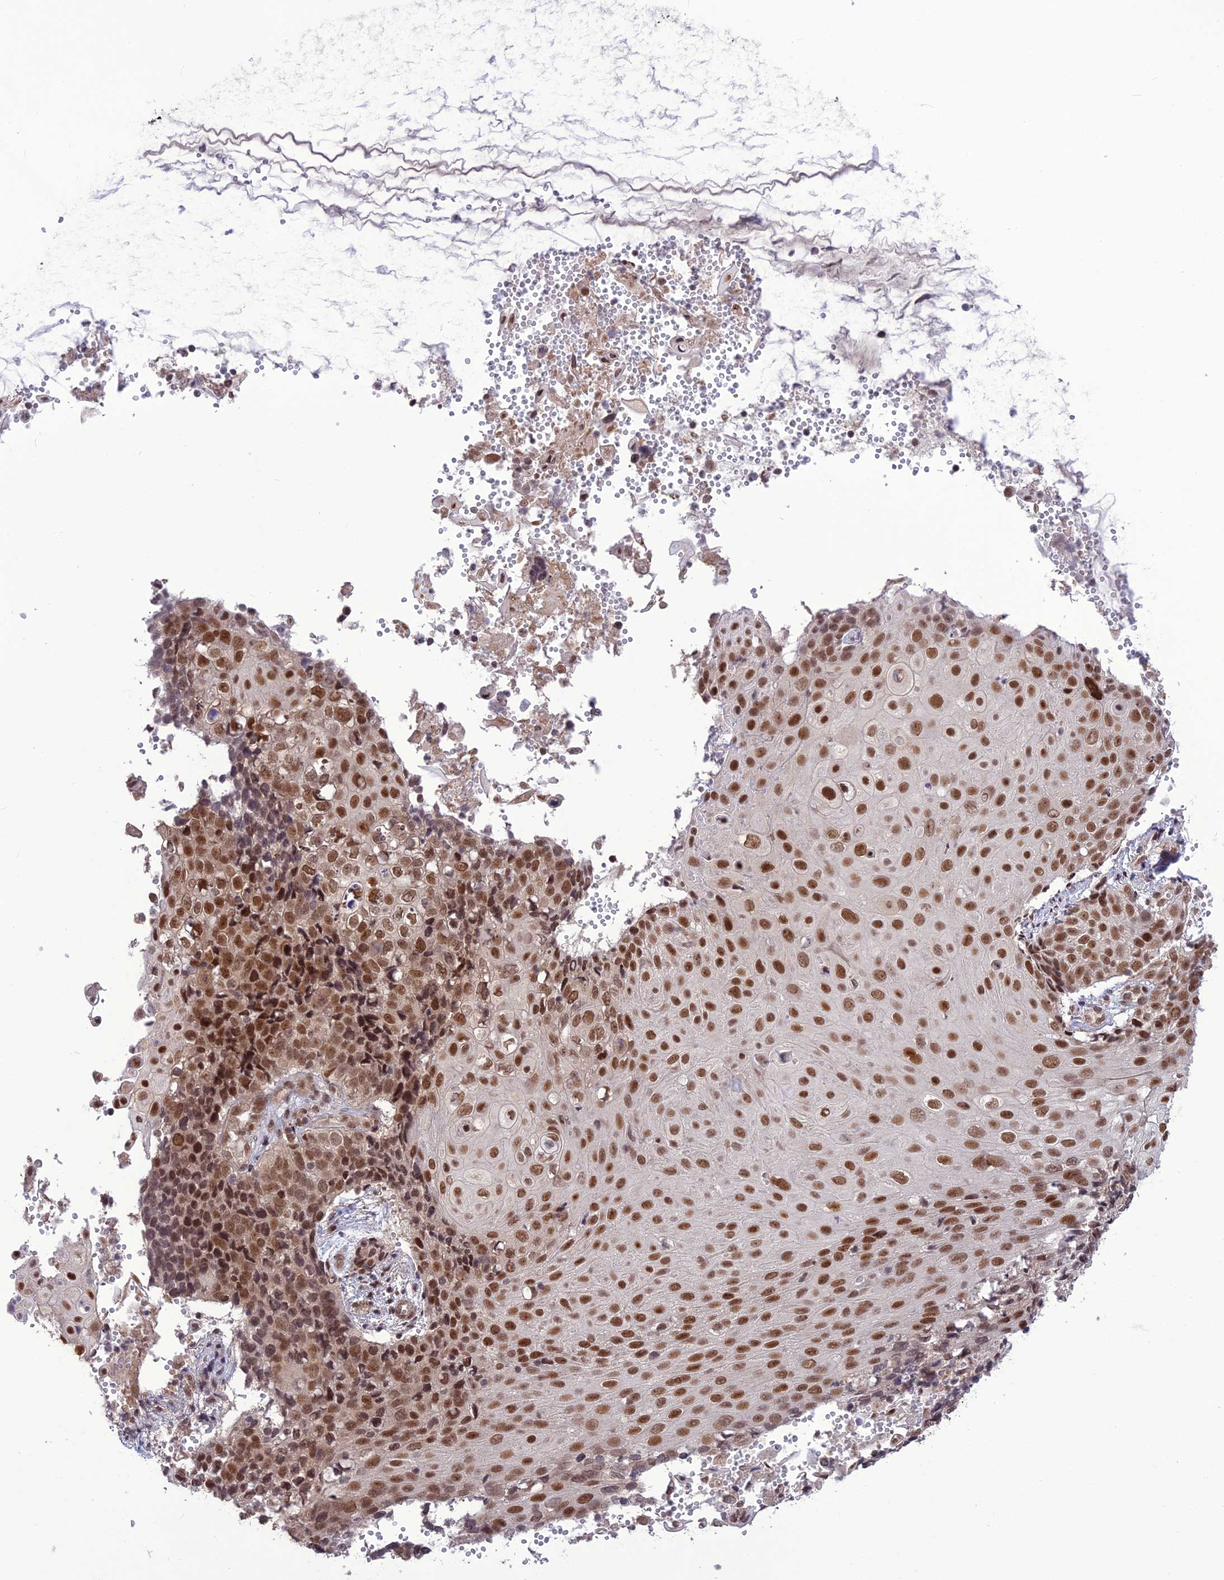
{"staining": {"intensity": "moderate", "quantity": ">75%", "location": "nuclear"}, "tissue": "cervical cancer", "cell_type": "Tumor cells", "image_type": "cancer", "snomed": [{"axis": "morphology", "description": "Squamous cell carcinoma, NOS"}, {"axis": "topography", "description": "Cervix"}], "caption": "IHC micrograph of neoplastic tissue: human cervical squamous cell carcinoma stained using IHC reveals medium levels of moderate protein expression localized specifically in the nuclear of tumor cells, appearing as a nuclear brown color.", "gene": "DIS3", "patient": {"sex": "female", "age": 39}}